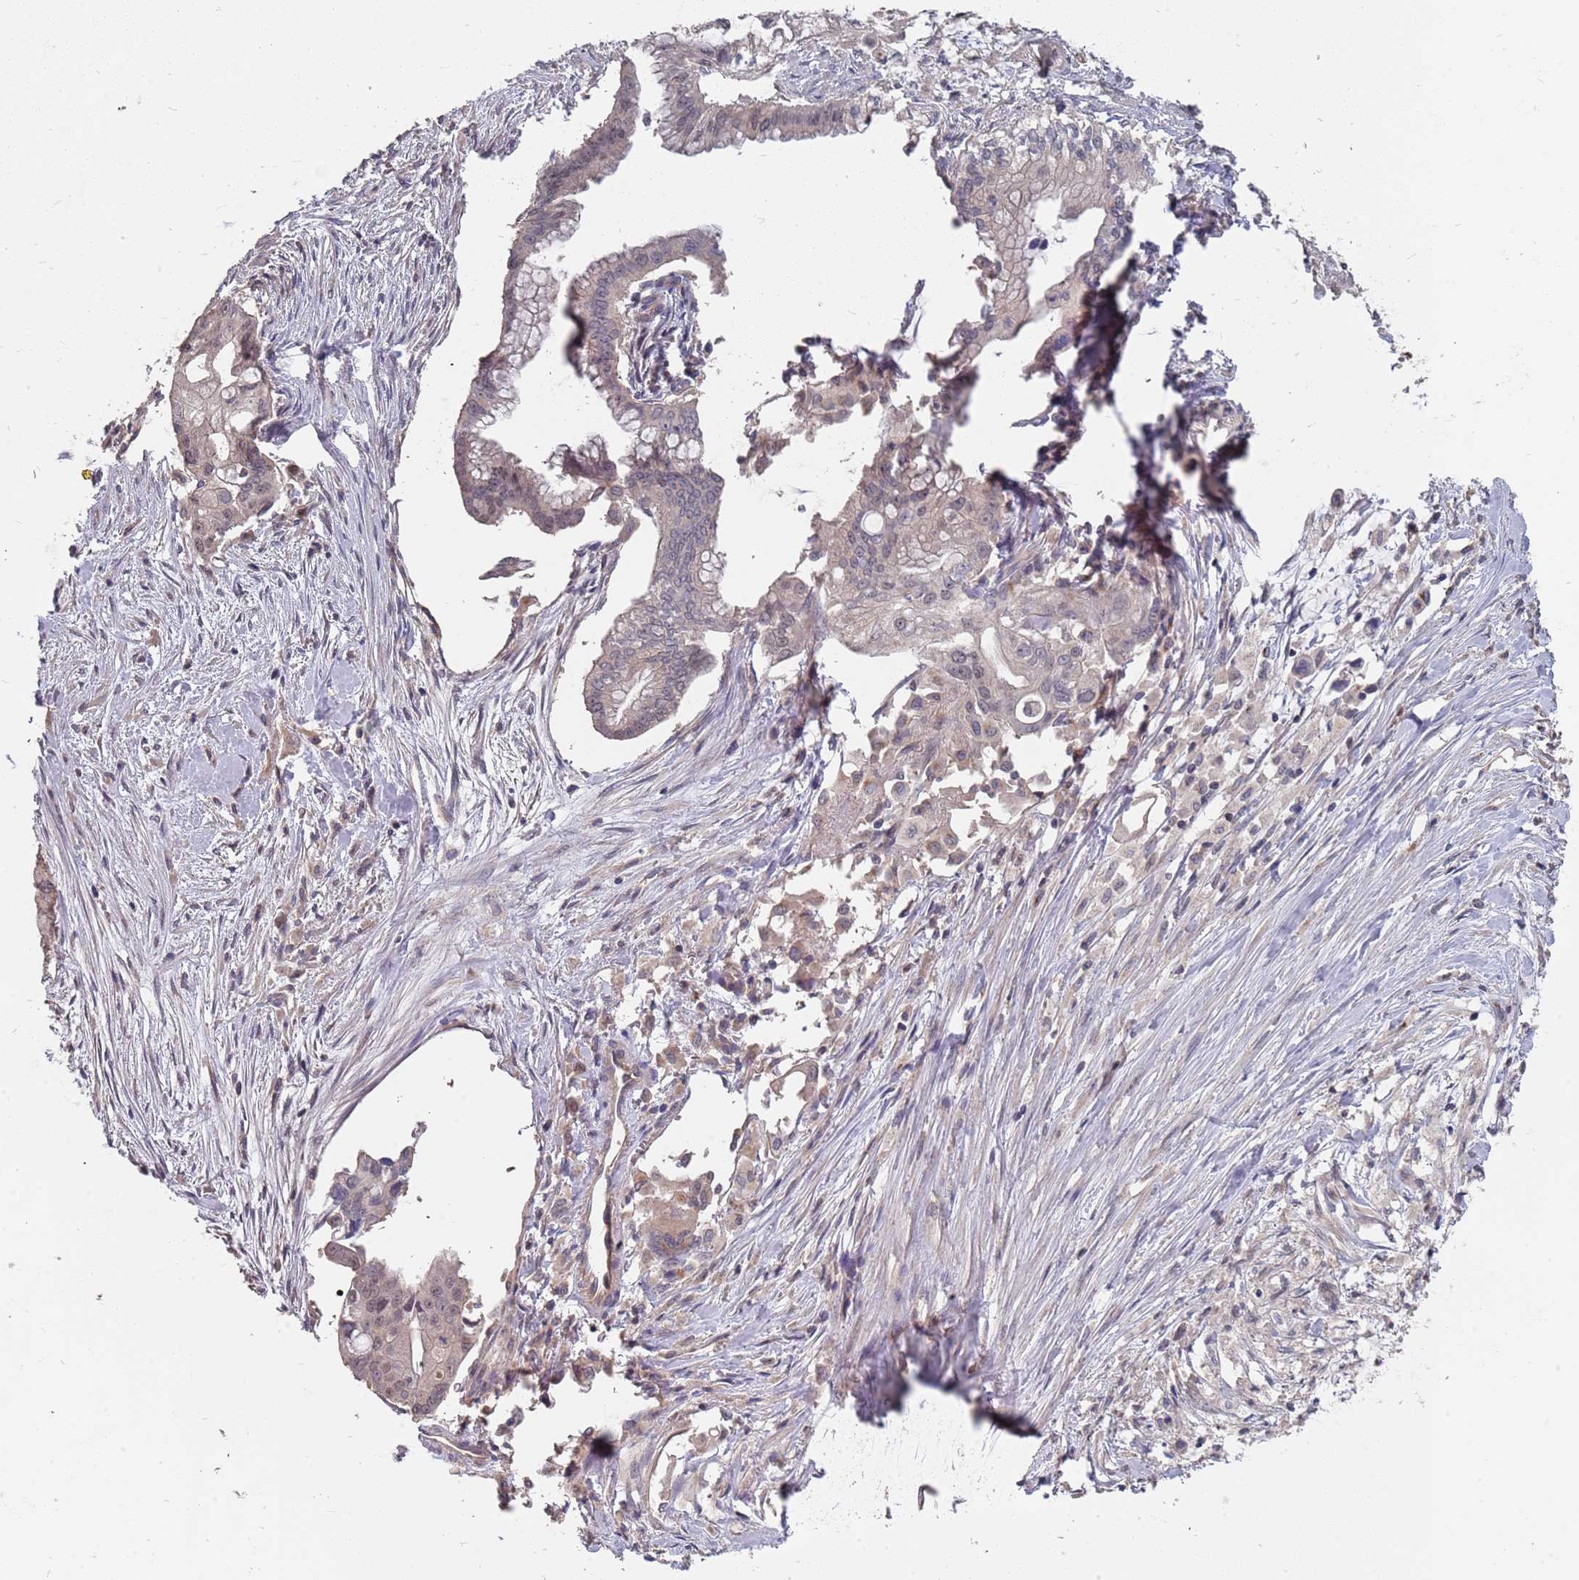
{"staining": {"intensity": "weak", "quantity": "<25%", "location": "cytoplasmic/membranous"}, "tissue": "pancreatic cancer", "cell_type": "Tumor cells", "image_type": "cancer", "snomed": [{"axis": "morphology", "description": "Adenocarcinoma, NOS"}, {"axis": "topography", "description": "Pancreas"}], "caption": "The immunohistochemistry (IHC) photomicrograph has no significant expression in tumor cells of adenocarcinoma (pancreatic) tissue. (Immunohistochemistry, brightfield microscopy, high magnification).", "gene": "TCEANC2", "patient": {"sex": "male", "age": 46}}